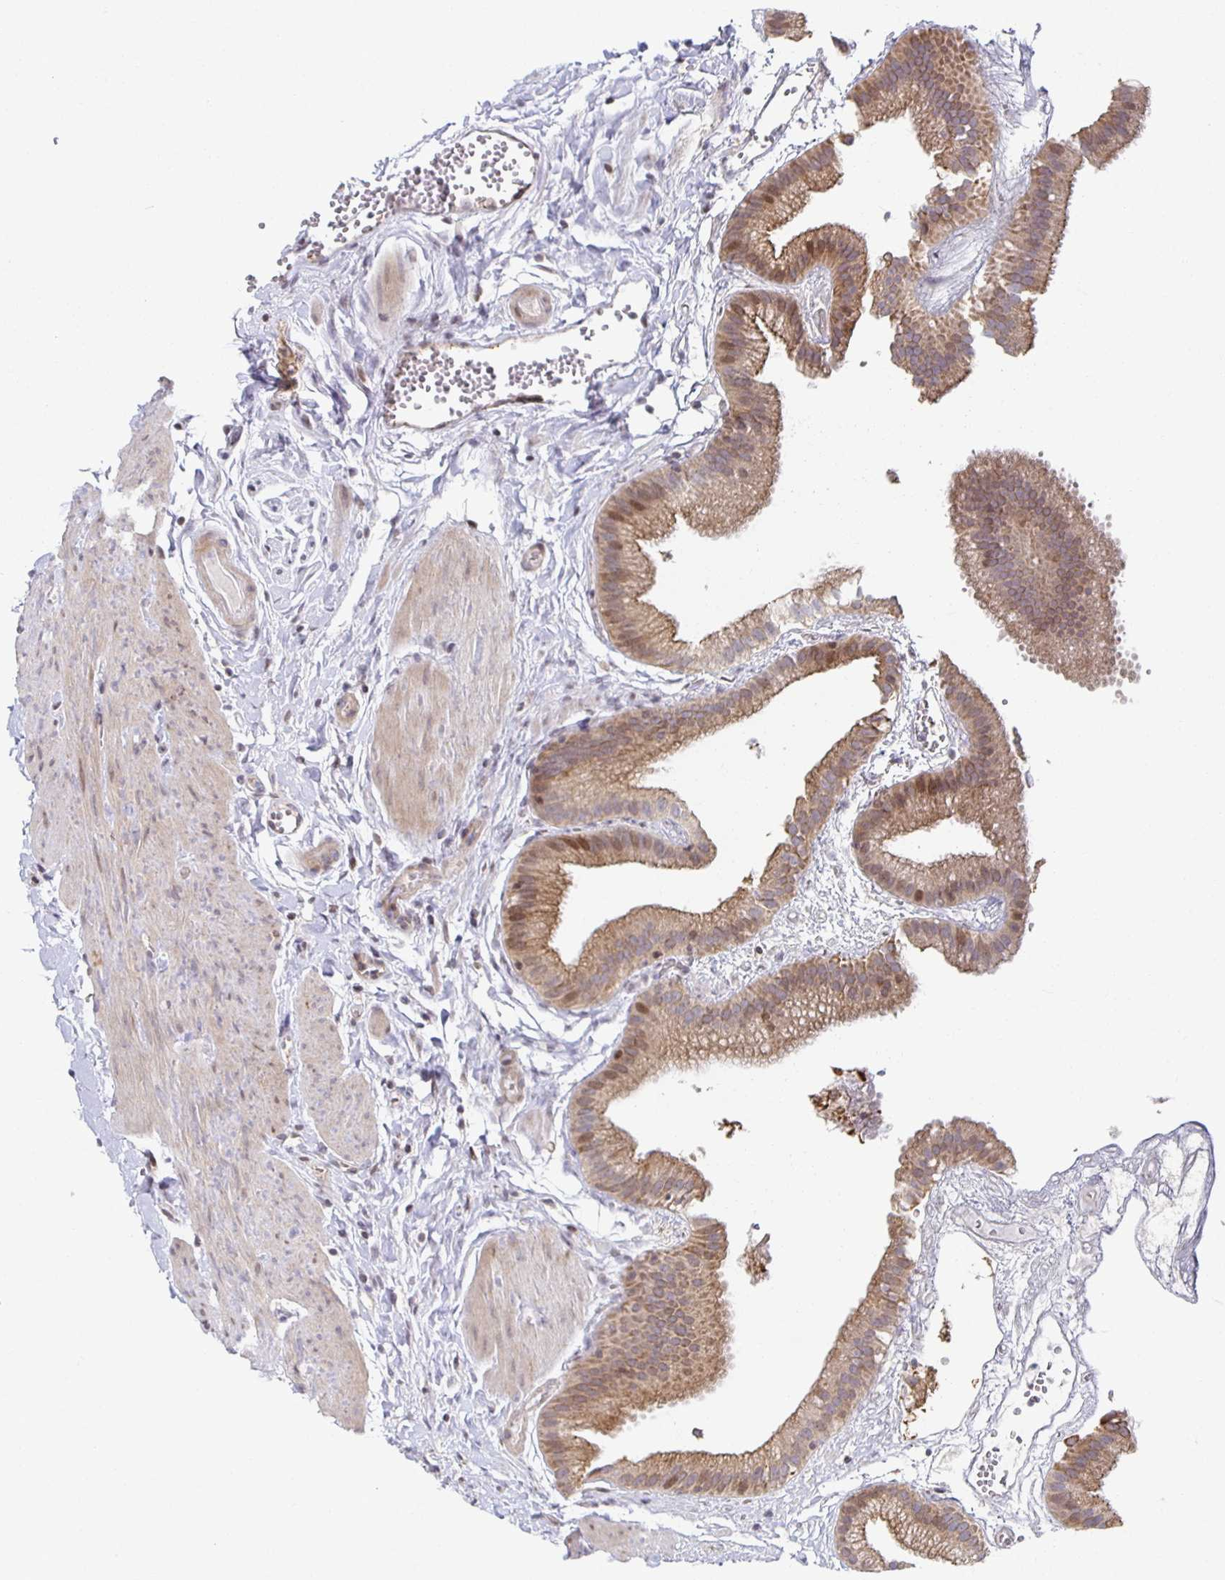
{"staining": {"intensity": "moderate", "quantity": ">75%", "location": "cytoplasmic/membranous,nuclear"}, "tissue": "gallbladder", "cell_type": "Glandular cells", "image_type": "normal", "snomed": [{"axis": "morphology", "description": "Normal tissue, NOS"}, {"axis": "topography", "description": "Gallbladder"}], "caption": "Glandular cells exhibit moderate cytoplasmic/membranous,nuclear expression in about >75% of cells in unremarkable gallbladder. The protein of interest is shown in brown color, while the nuclei are stained blue.", "gene": "HCFC1R1", "patient": {"sex": "female", "age": 63}}